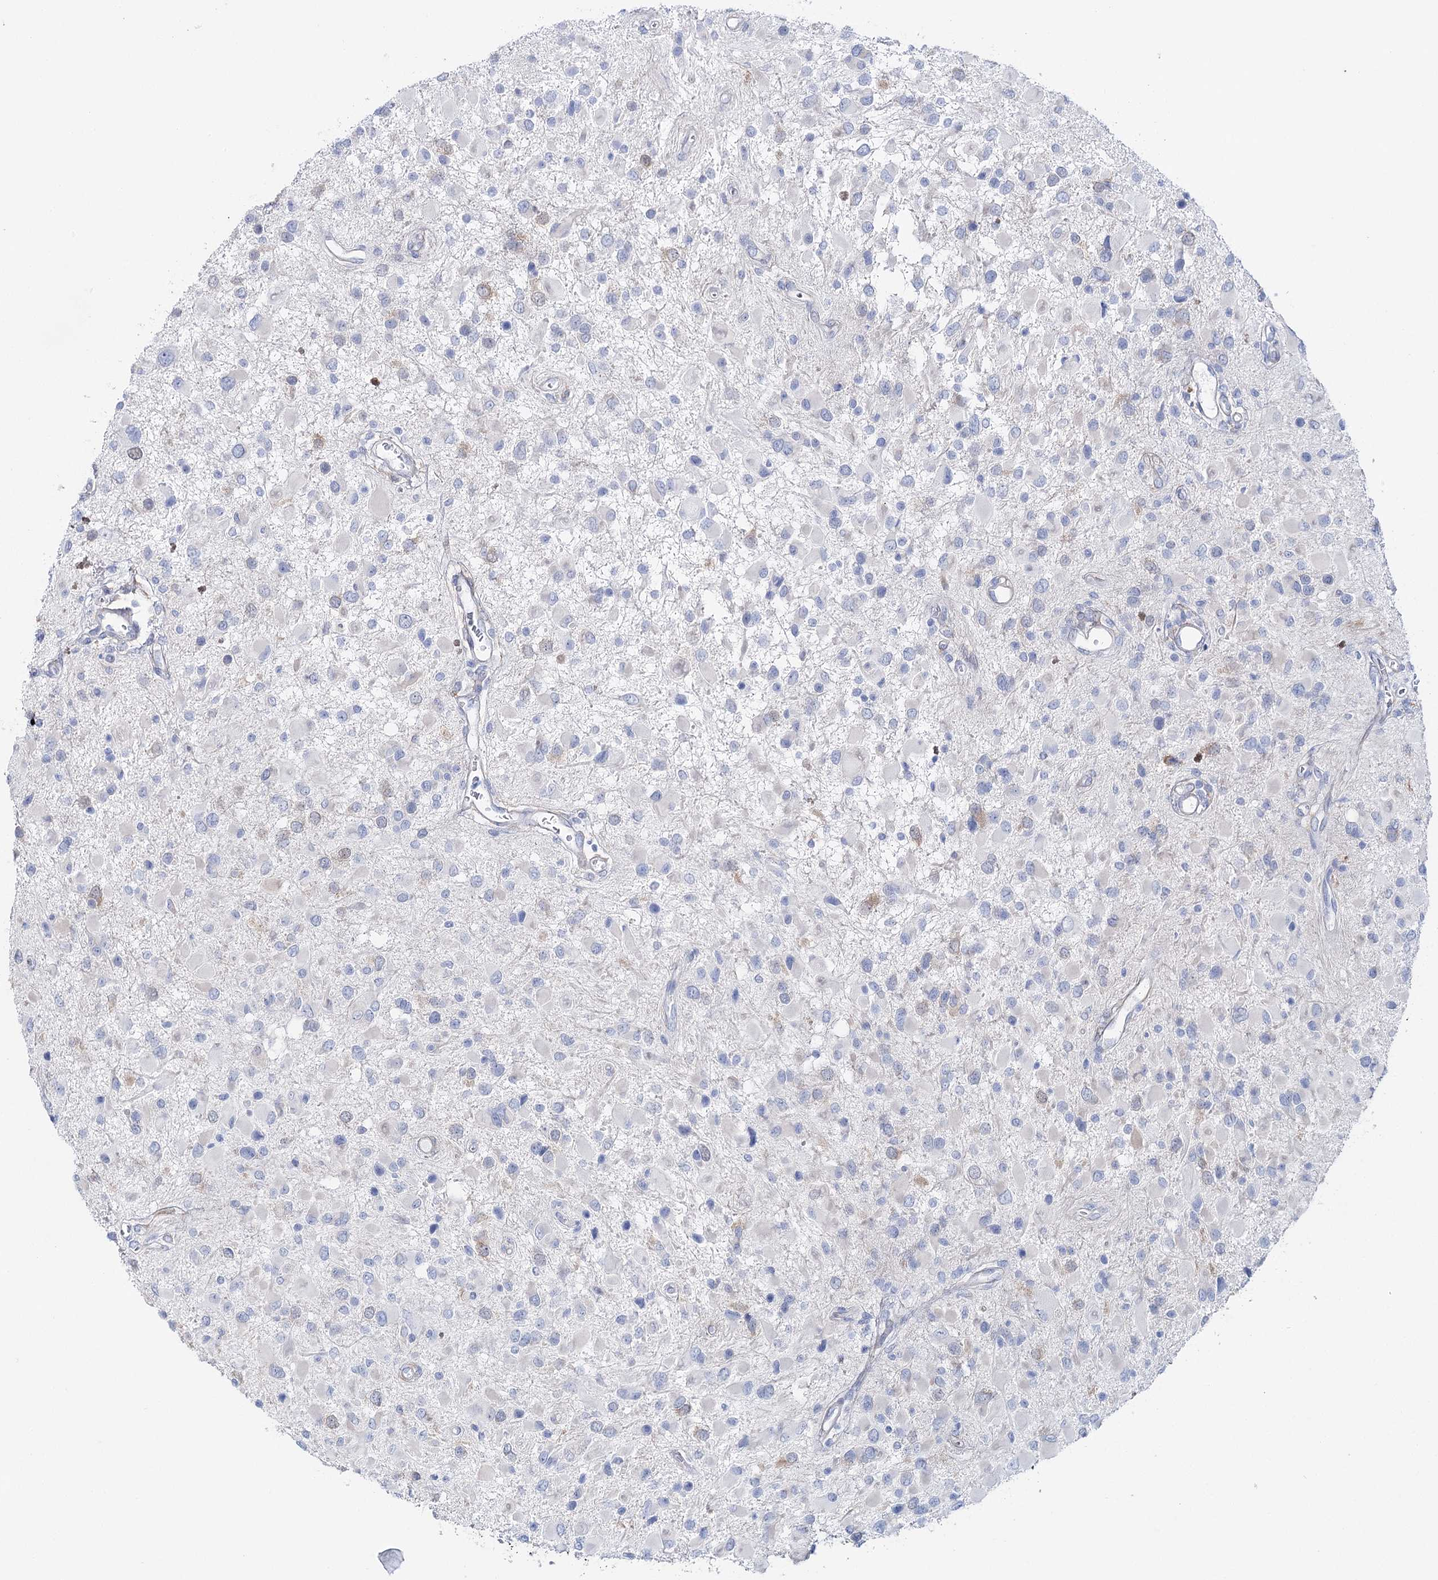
{"staining": {"intensity": "negative", "quantity": "none", "location": "none"}, "tissue": "glioma", "cell_type": "Tumor cells", "image_type": "cancer", "snomed": [{"axis": "morphology", "description": "Glioma, malignant, High grade"}, {"axis": "topography", "description": "Brain"}], "caption": "The immunohistochemistry (IHC) histopathology image has no significant staining in tumor cells of high-grade glioma (malignant) tissue.", "gene": "UGDH", "patient": {"sex": "male", "age": 53}}